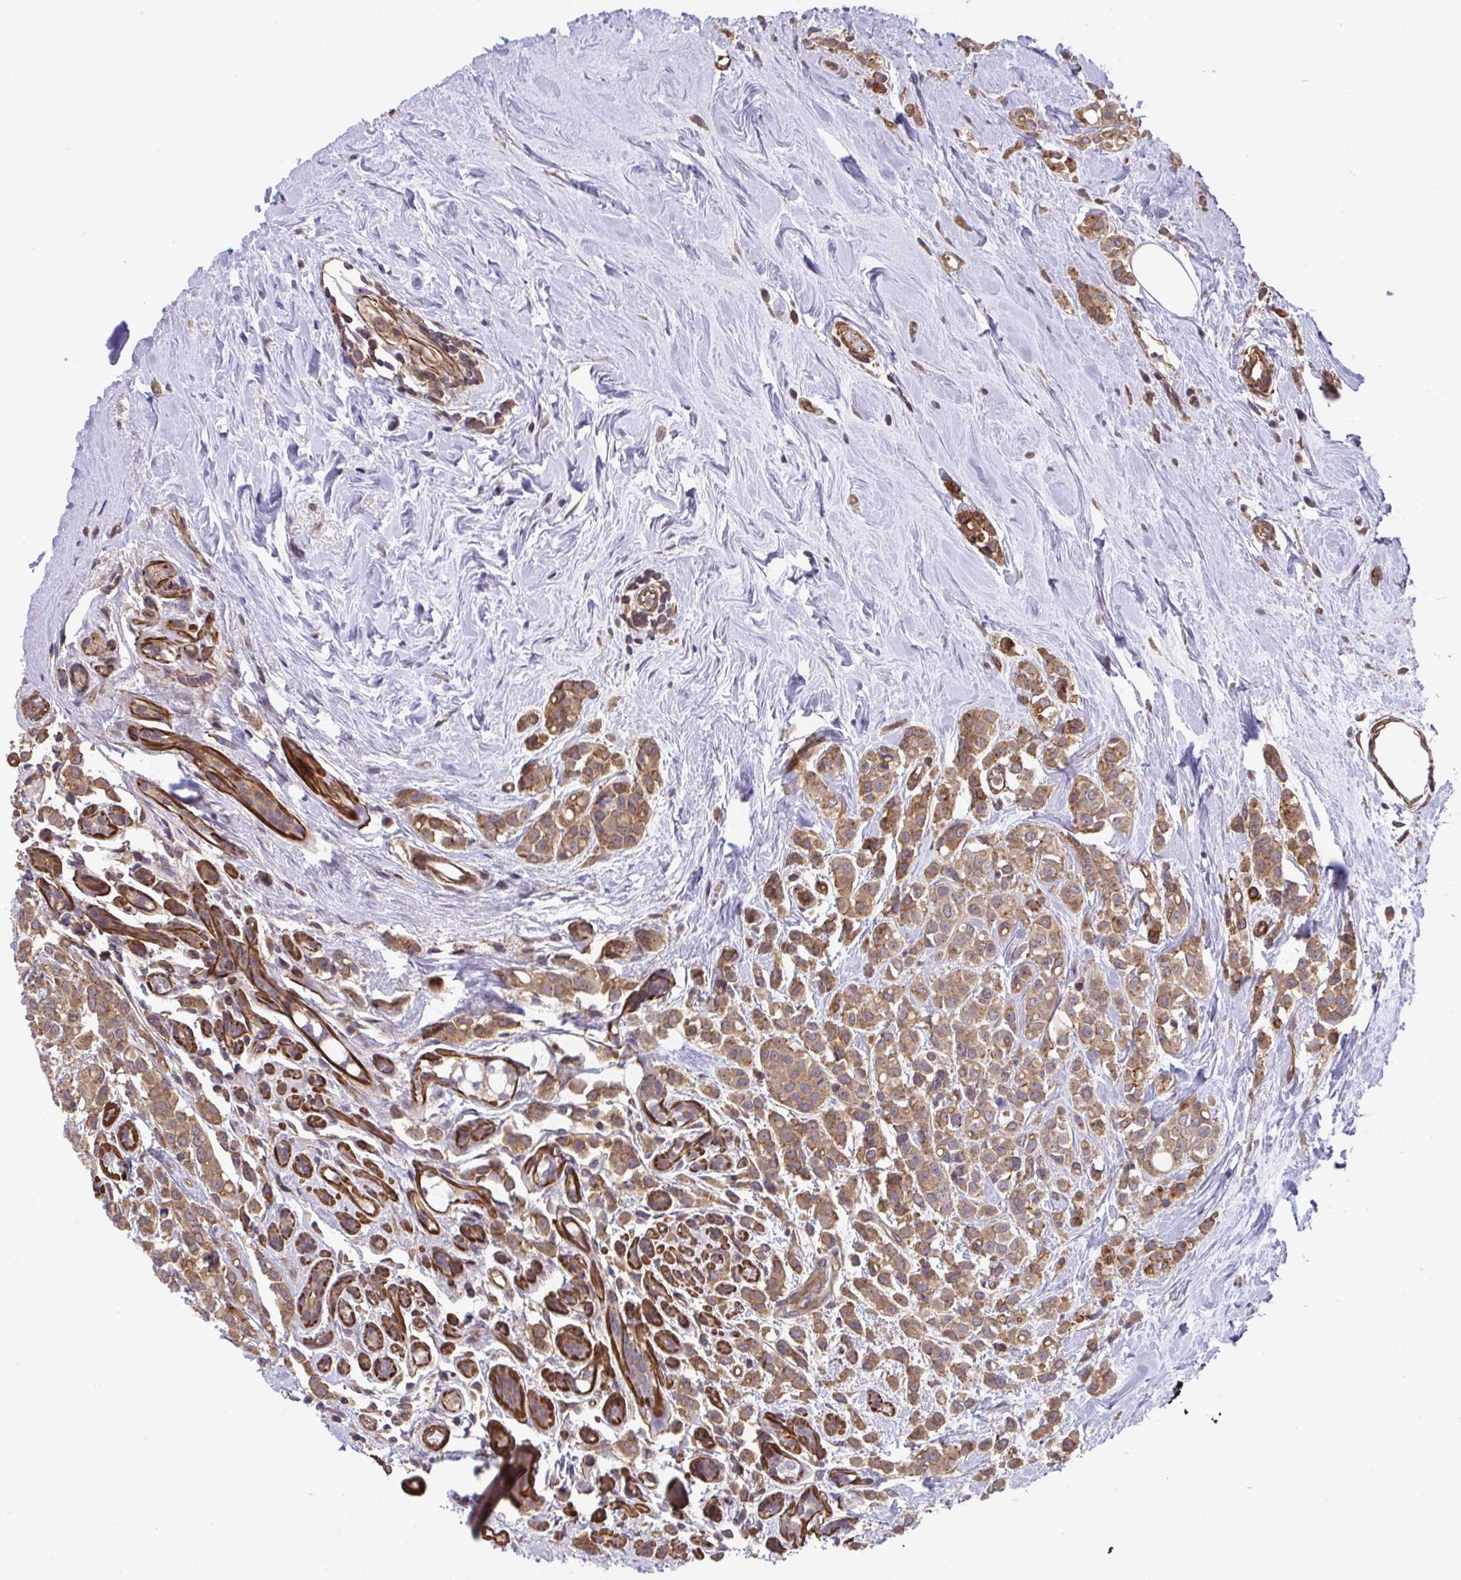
{"staining": {"intensity": "moderate", "quantity": ">75%", "location": "cytoplasmic/membranous"}, "tissue": "breast cancer", "cell_type": "Tumor cells", "image_type": "cancer", "snomed": [{"axis": "morphology", "description": "Lobular carcinoma"}, {"axis": "topography", "description": "Breast"}], "caption": "Immunohistochemical staining of human breast cancer shows medium levels of moderate cytoplasmic/membranous staining in approximately >75% of tumor cells. (brown staining indicates protein expression, while blue staining denotes nuclei).", "gene": "ZNF696", "patient": {"sex": "female", "age": 68}}